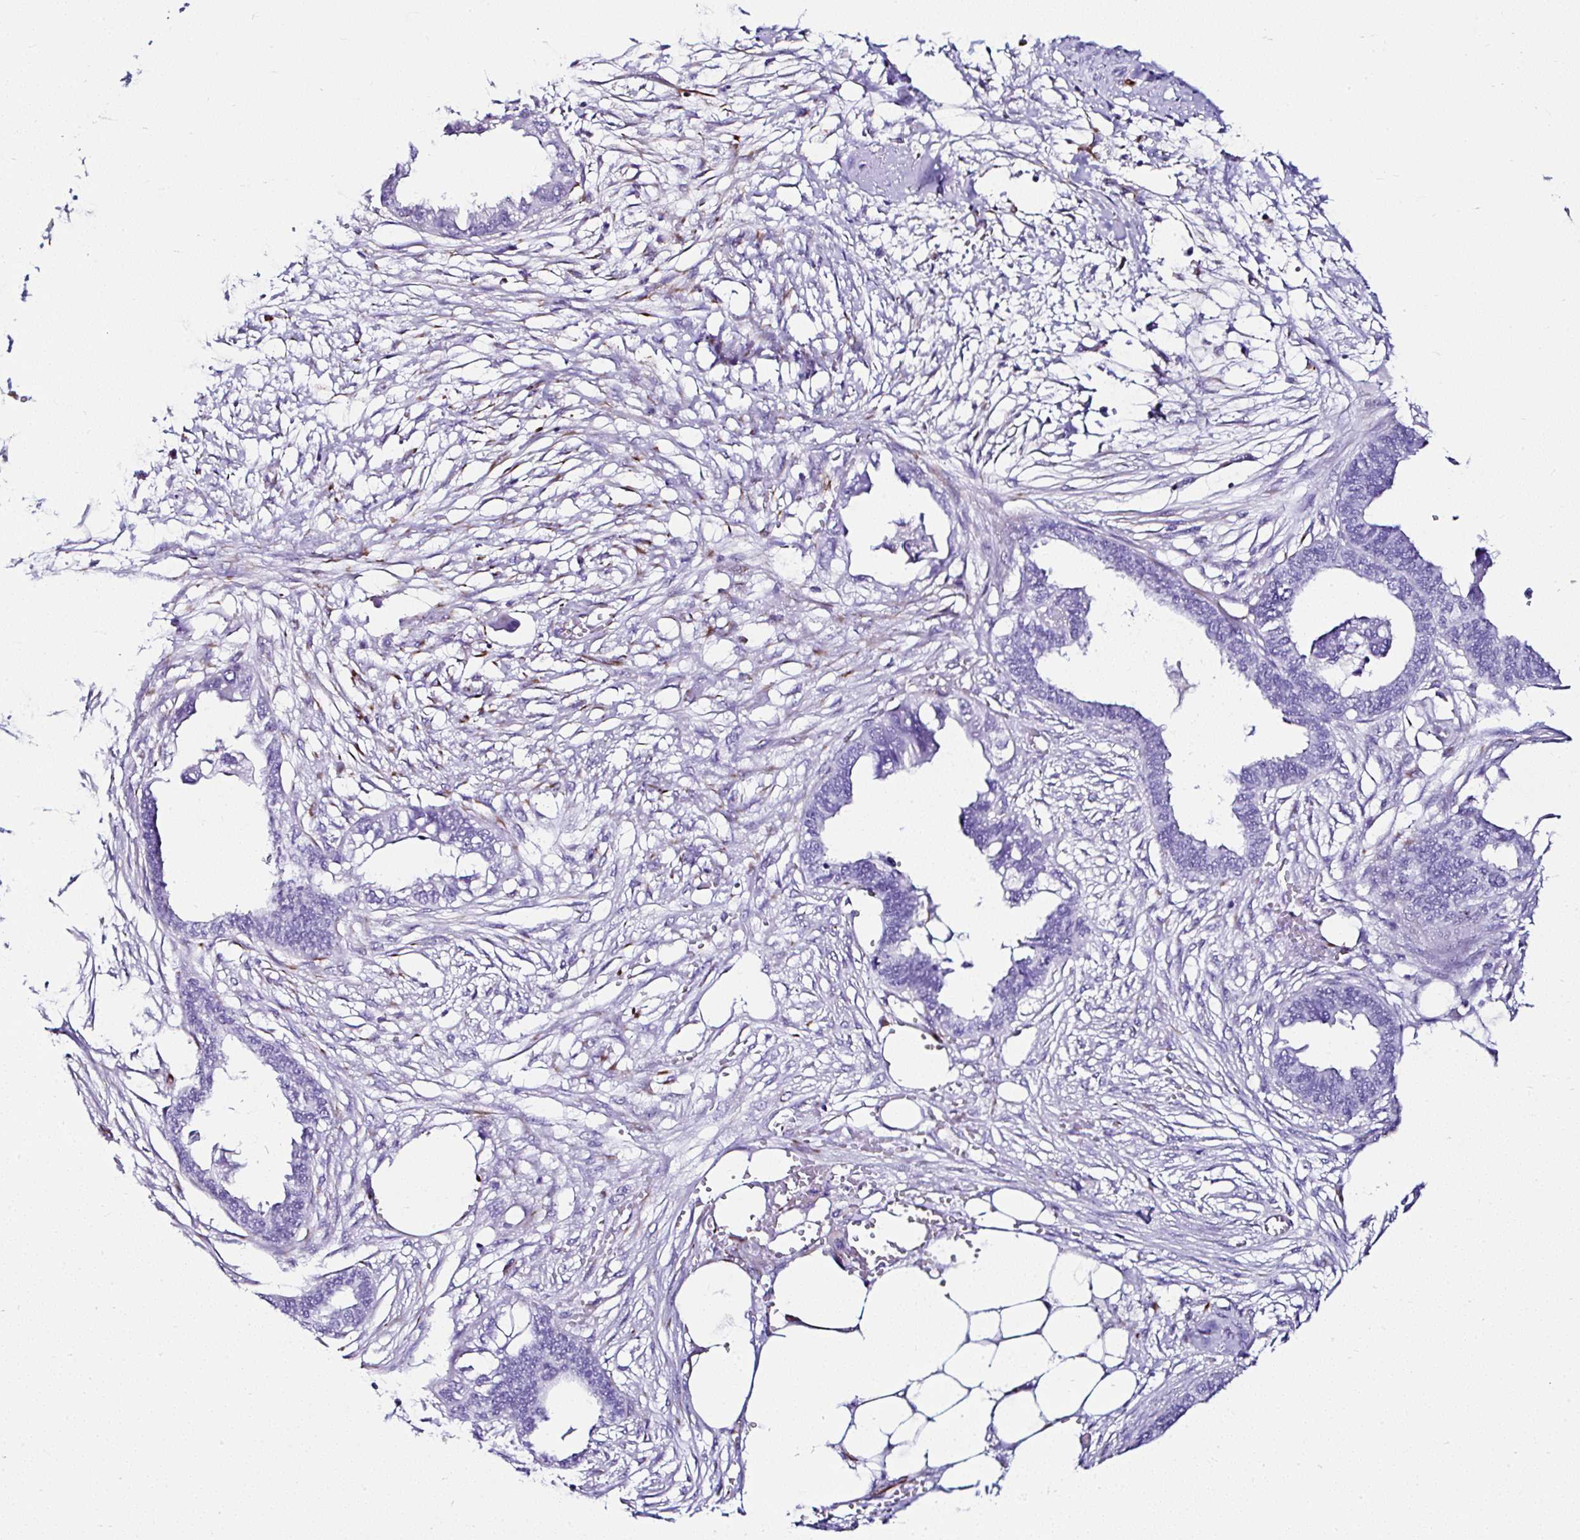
{"staining": {"intensity": "negative", "quantity": "none", "location": "none"}, "tissue": "endometrial cancer", "cell_type": "Tumor cells", "image_type": "cancer", "snomed": [{"axis": "morphology", "description": "Adenocarcinoma, NOS"}, {"axis": "morphology", "description": "Adenocarcinoma, metastatic, NOS"}, {"axis": "topography", "description": "Adipose tissue"}, {"axis": "topography", "description": "Endometrium"}], "caption": "DAB (3,3'-diaminobenzidine) immunohistochemical staining of human endometrial cancer demonstrates no significant expression in tumor cells.", "gene": "DEPDC5", "patient": {"sex": "female", "age": 67}}